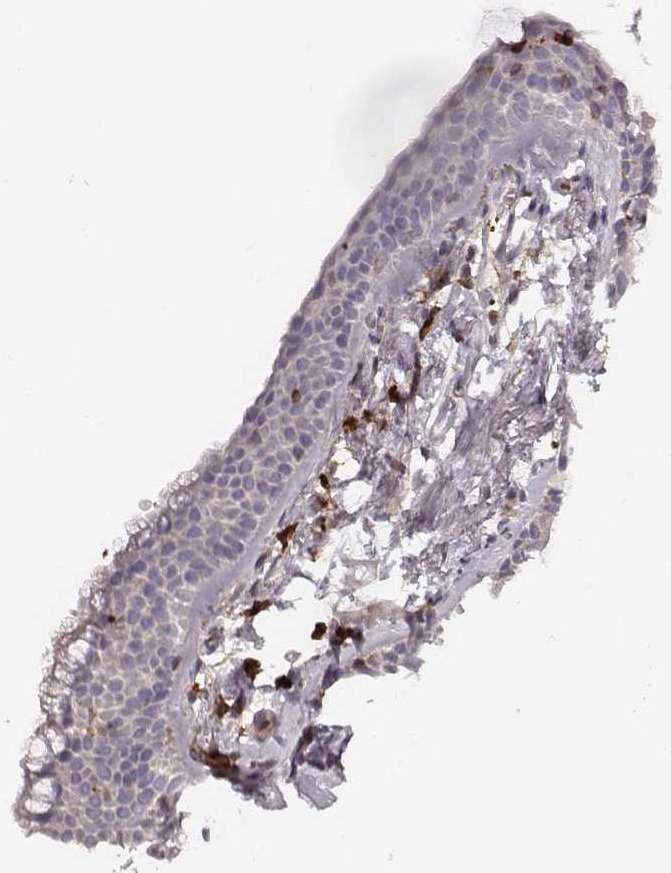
{"staining": {"intensity": "negative", "quantity": "none", "location": "none"}, "tissue": "soft tissue", "cell_type": "Chondrocytes", "image_type": "normal", "snomed": [{"axis": "morphology", "description": "Normal tissue, NOS"}, {"axis": "topography", "description": "Cartilage tissue"}, {"axis": "topography", "description": "Bronchus"}], "caption": "High power microscopy photomicrograph of an immunohistochemistry photomicrograph of normal soft tissue, revealing no significant staining in chondrocytes. Nuclei are stained in blue.", "gene": "ZYX", "patient": {"sex": "female", "age": 79}}